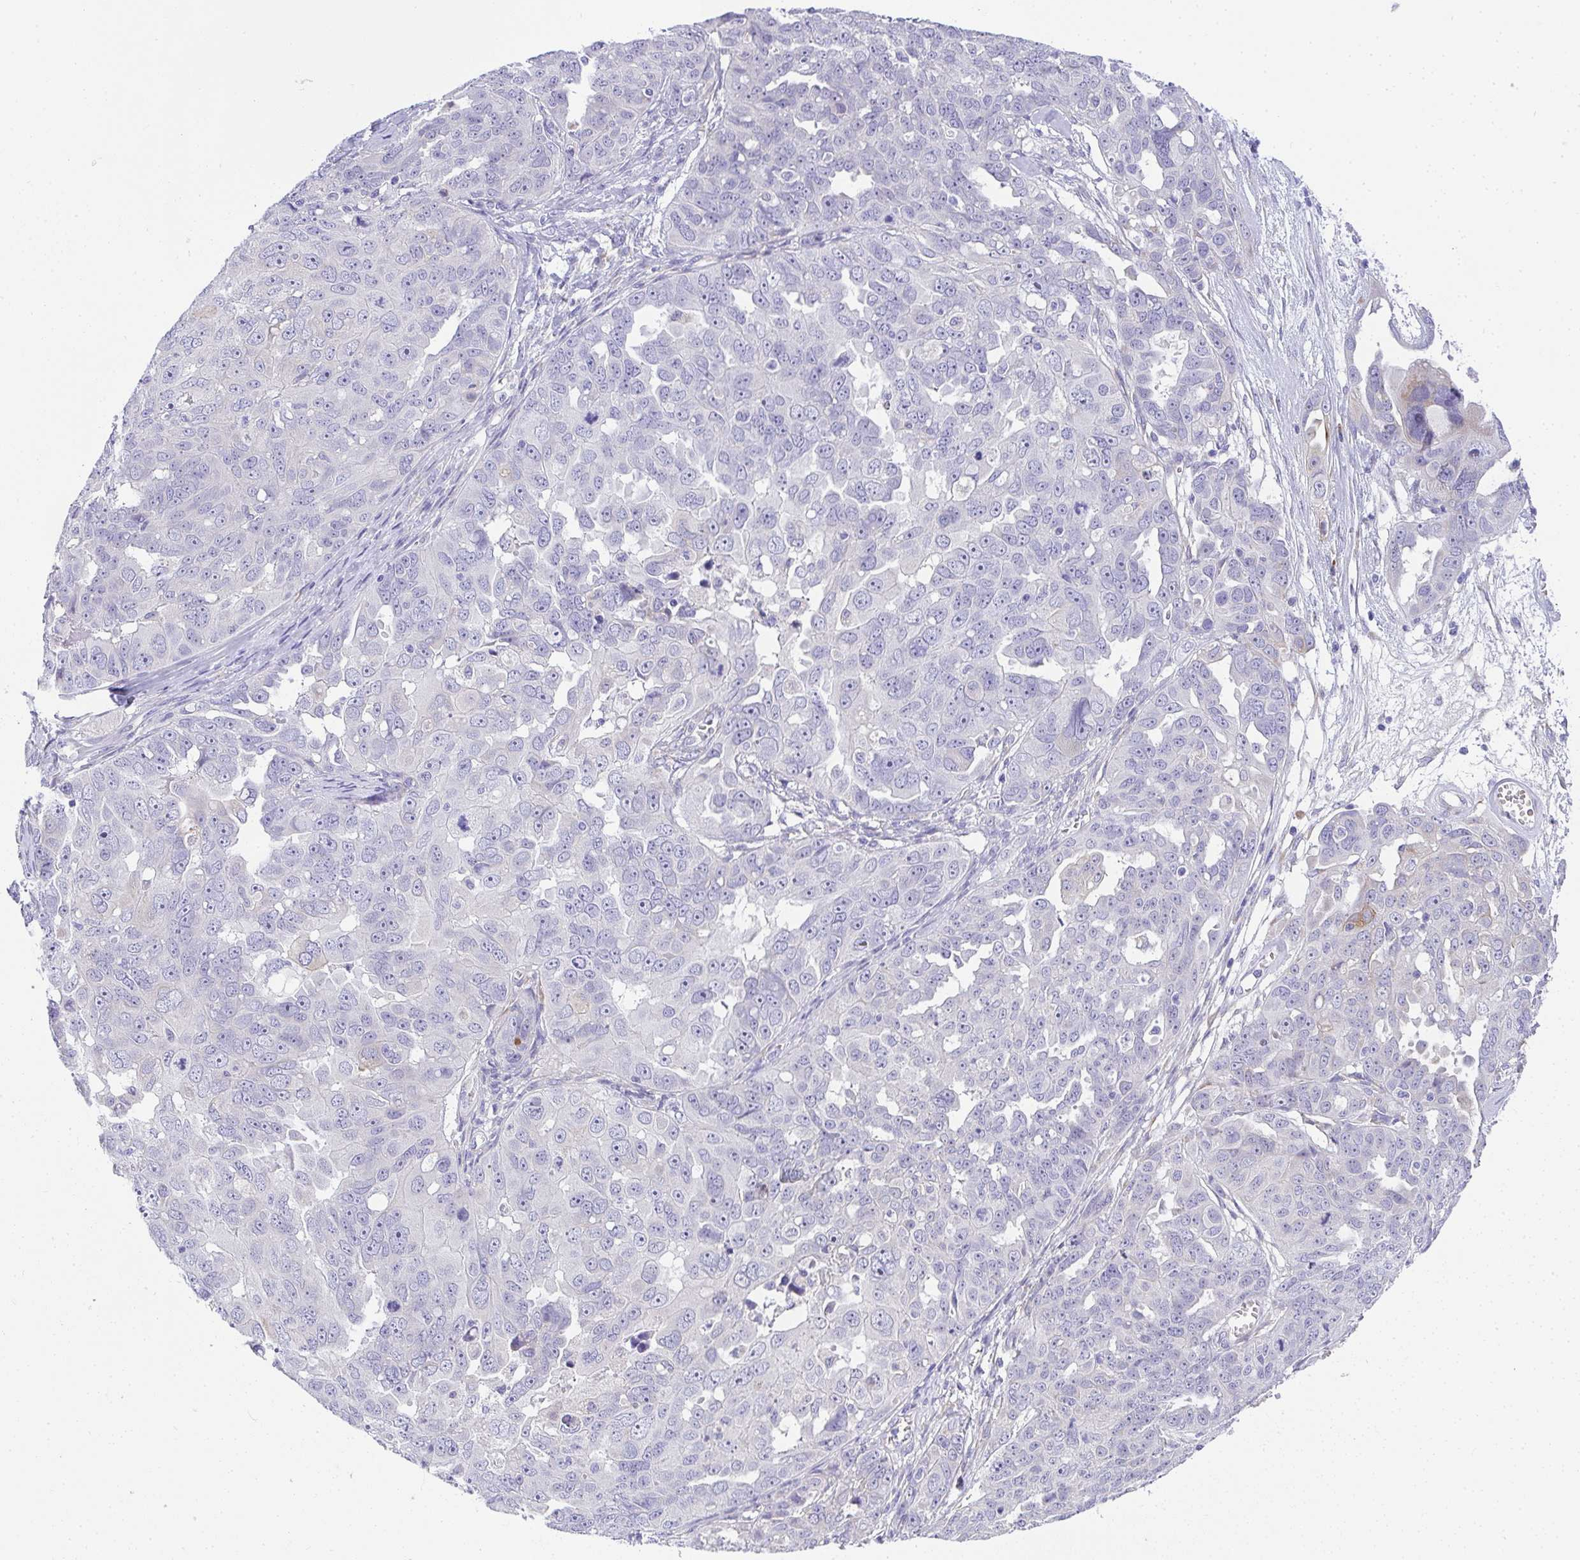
{"staining": {"intensity": "negative", "quantity": "none", "location": "none"}, "tissue": "ovarian cancer", "cell_type": "Tumor cells", "image_type": "cancer", "snomed": [{"axis": "morphology", "description": "Carcinoma, endometroid"}, {"axis": "topography", "description": "Ovary"}], "caption": "Tumor cells are negative for protein expression in human endometroid carcinoma (ovarian). (DAB immunohistochemistry (IHC), high magnification).", "gene": "ADRA2C", "patient": {"sex": "female", "age": 70}}